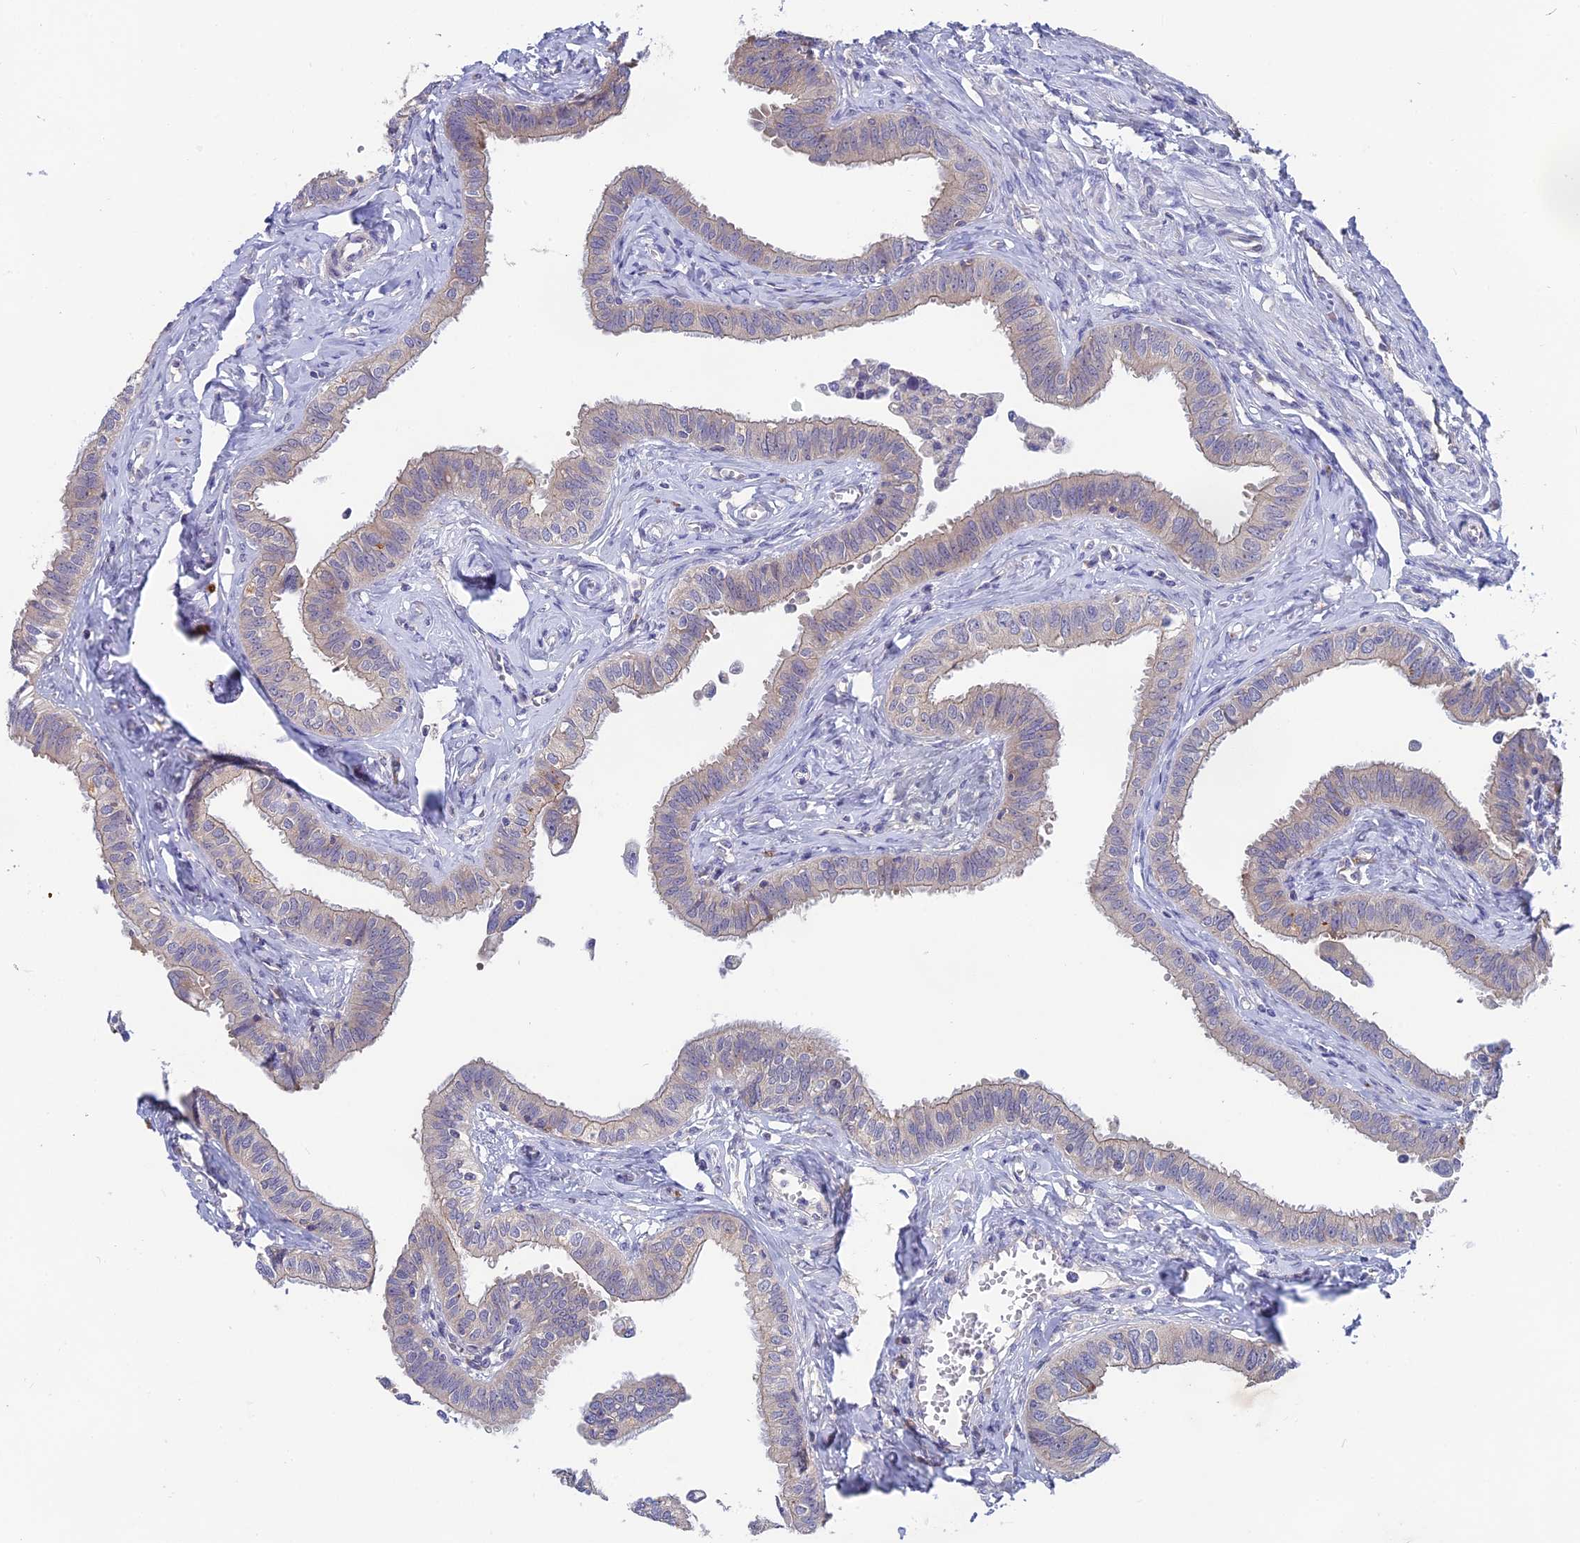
{"staining": {"intensity": "weak", "quantity": "25%-75%", "location": "cytoplasmic/membranous"}, "tissue": "fallopian tube", "cell_type": "Glandular cells", "image_type": "normal", "snomed": [{"axis": "morphology", "description": "Normal tissue, NOS"}, {"axis": "morphology", "description": "Carcinoma, NOS"}, {"axis": "topography", "description": "Fallopian tube"}, {"axis": "topography", "description": "Ovary"}], "caption": "Immunohistochemical staining of unremarkable human fallopian tube exhibits weak cytoplasmic/membranous protein positivity in about 25%-75% of glandular cells.", "gene": "TENT4B", "patient": {"sex": "female", "age": 59}}